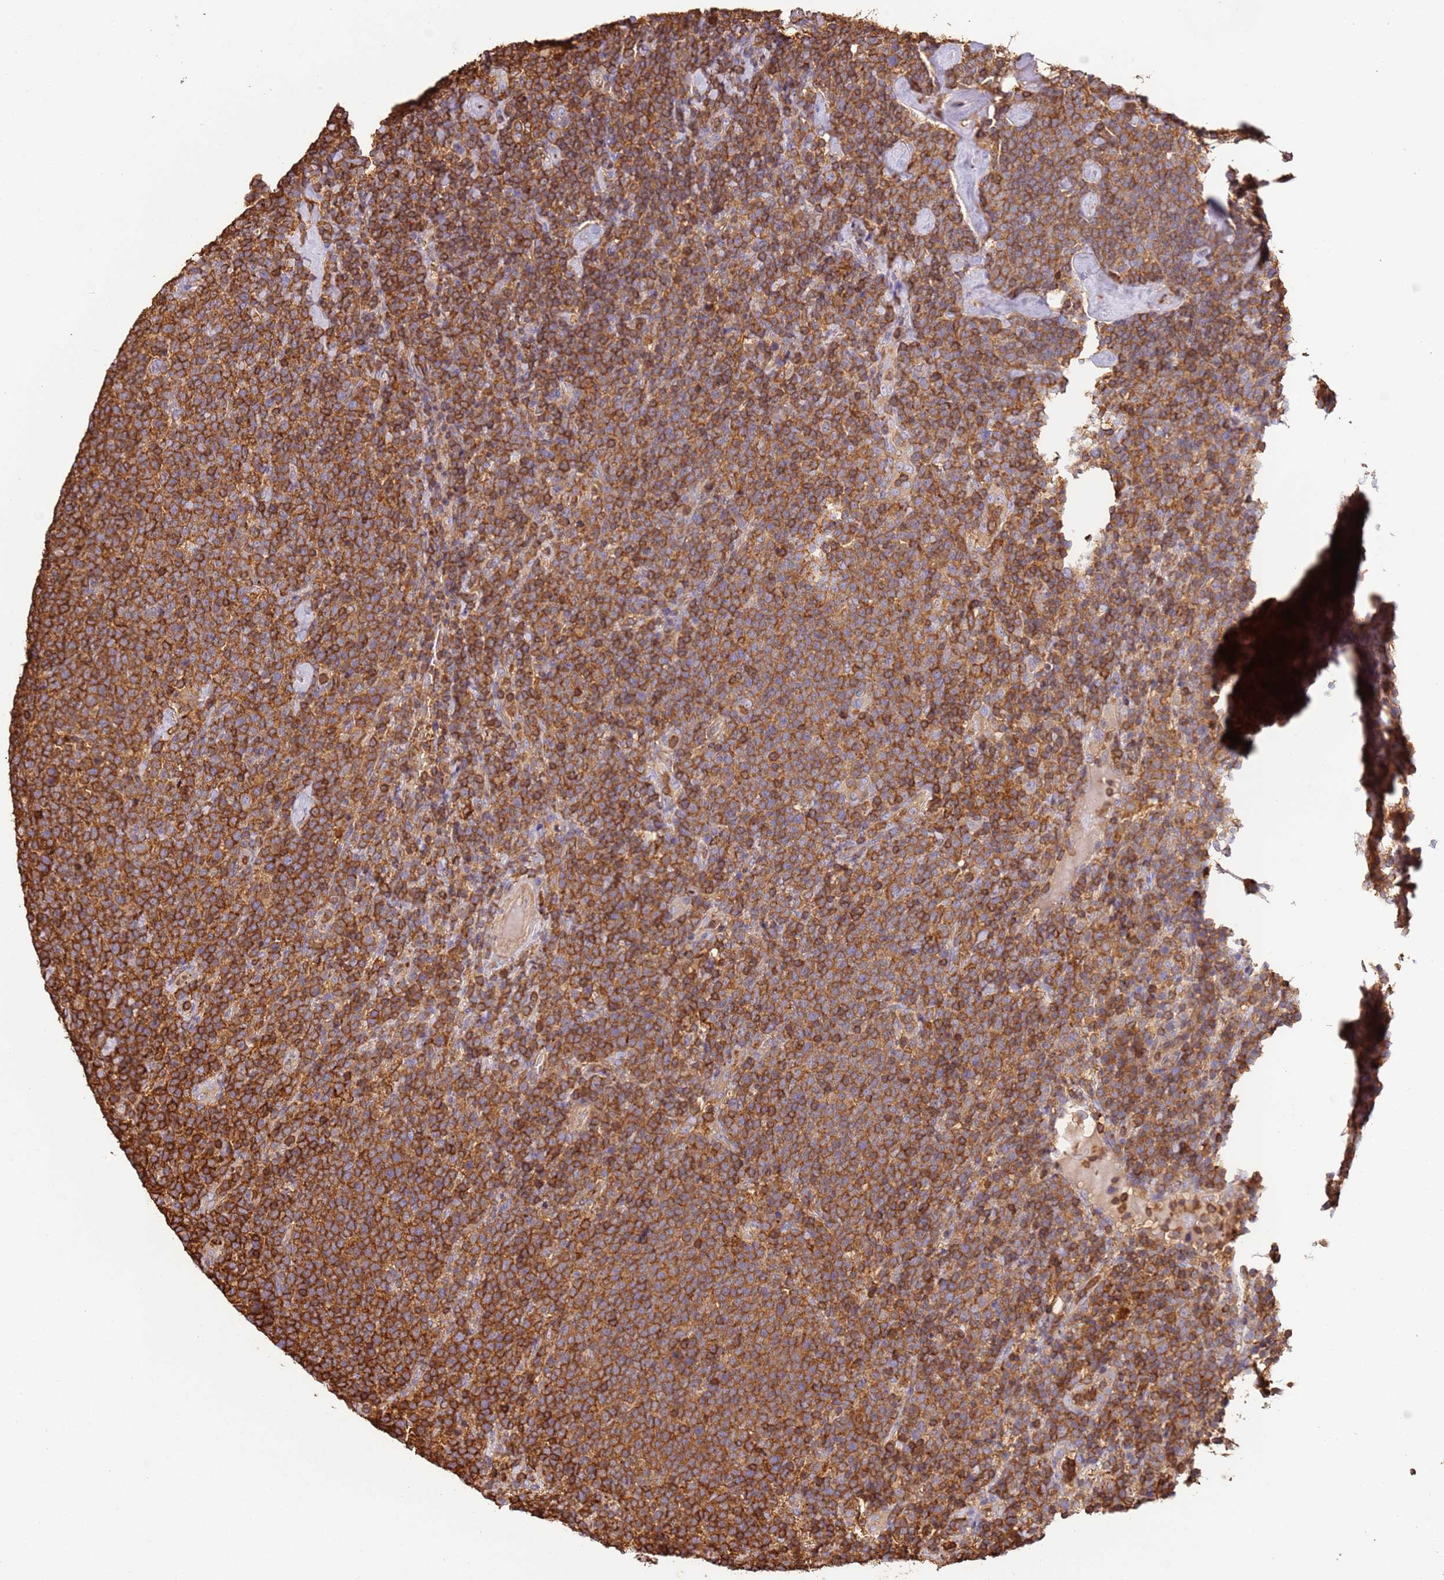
{"staining": {"intensity": "moderate", "quantity": ">75%", "location": "cytoplasmic/membranous"}, "tissue": "lymphoma", "cell_type": "Tumor cells", "image_type": "cancer", "snomed": [{"axis": "morphology", "description": "Malignant lymphoma, non-Hodgkin's type, High grade"}, {"axis": "topography", "description": "Lymph node"}], "caption": "A medium amount of moderate cytoplasmic/membranous positivity is present in about >75% of tumor cells in lymphoma tissue.", "gene": "OR6P1", "patient": {"sex": "male", "age": 61}}